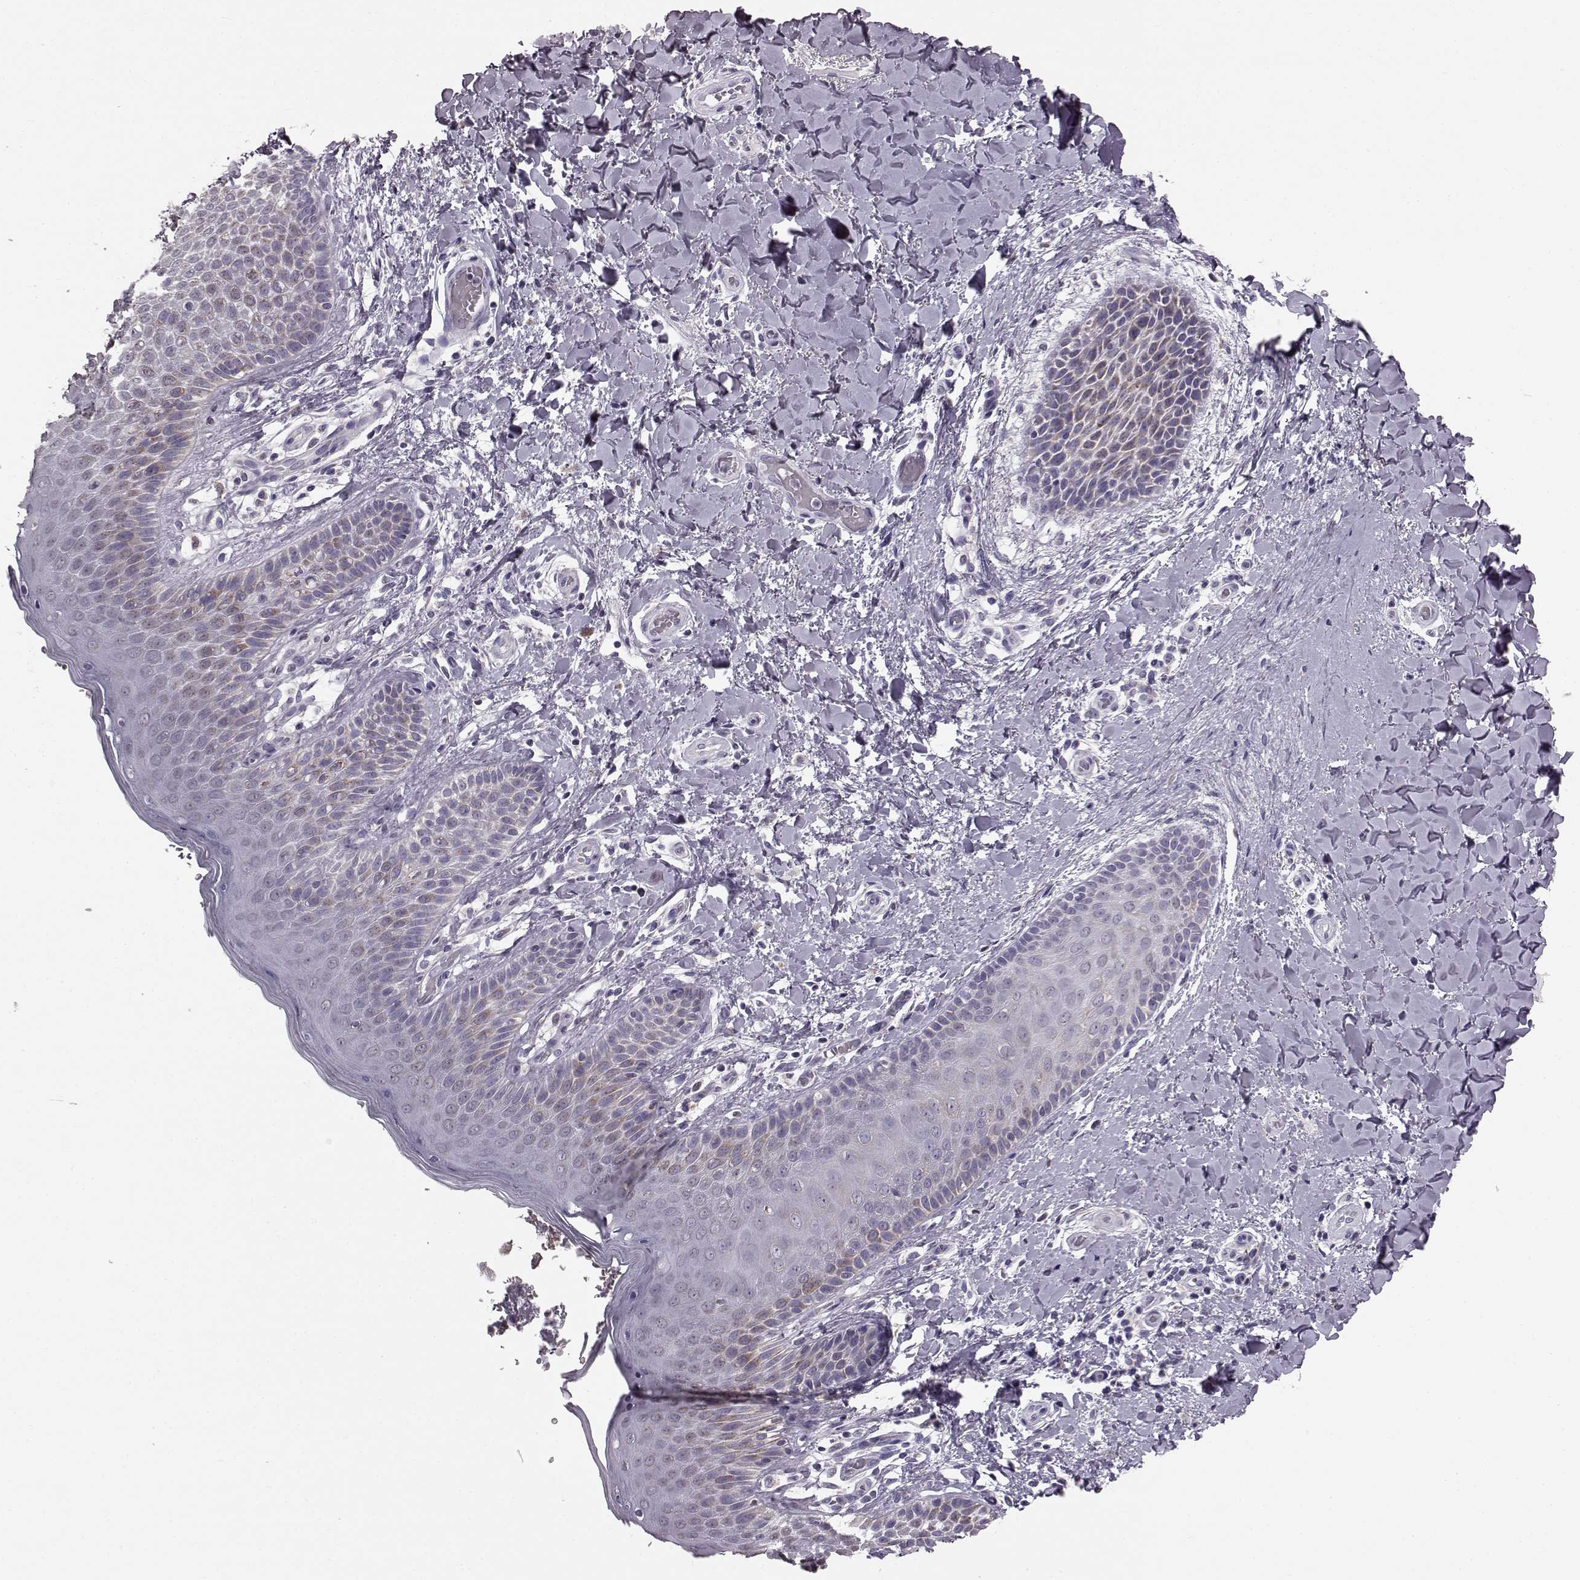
{"staining": {"intensity": "moderate", "quantity": "25%-75%", "location": "cytoplasmic/membranous"}, "tissue": "skin", "cell_type": "Epidermal cells", "image_type": "normal", "snomed": [{"axis": "morphology", "description": "Normal tissue, NOS"}, {"axis": "topography", "description": "Anal"}], "caption": "IHC histopathology image of unremarkable skin stained for a protein (brown), which displays medium levels of moderate cytoplasmic/membranous expression in about 25%-75% of epidermal cells.", "gene": "ATP5MF", "patient": {"sex": "male", "age": 36}}